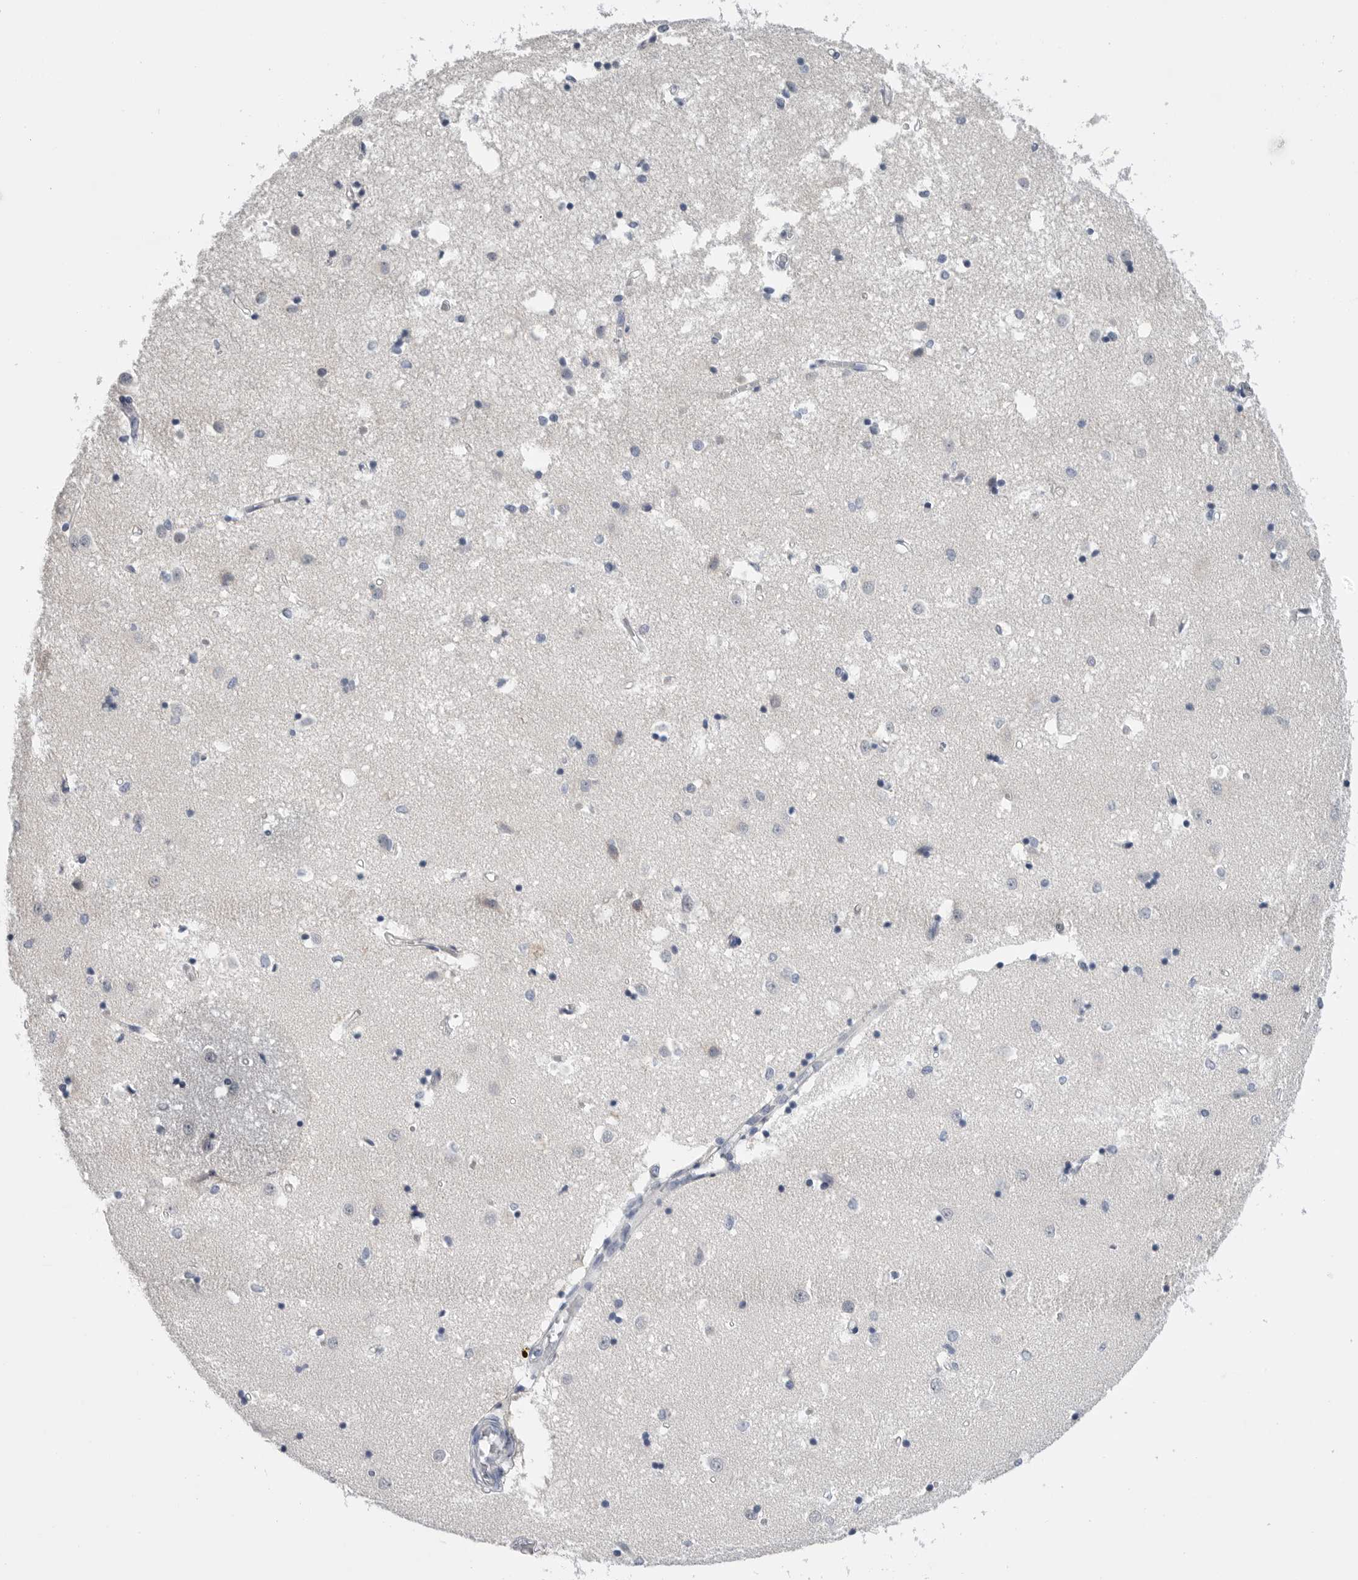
{"staining": {"intensity": "negative", "quantity": "none", "location": "none"}, "tissue": "caudate", "cell_type": "Glial cells", "image_type": "normal", "snomed": [{"axis": "morphology", "description": "Normal tissue, NOS"}, {"axis": "topography", "description": "Lateral ventricle wall"}], "caption": "Glial cells are negative for brown protein staining in unremarkable caudate. (DAB immunohistochemistry (IHC), high magnification).", "gene": "FABP6", "patient": {"sex": "male", "age": 45}}